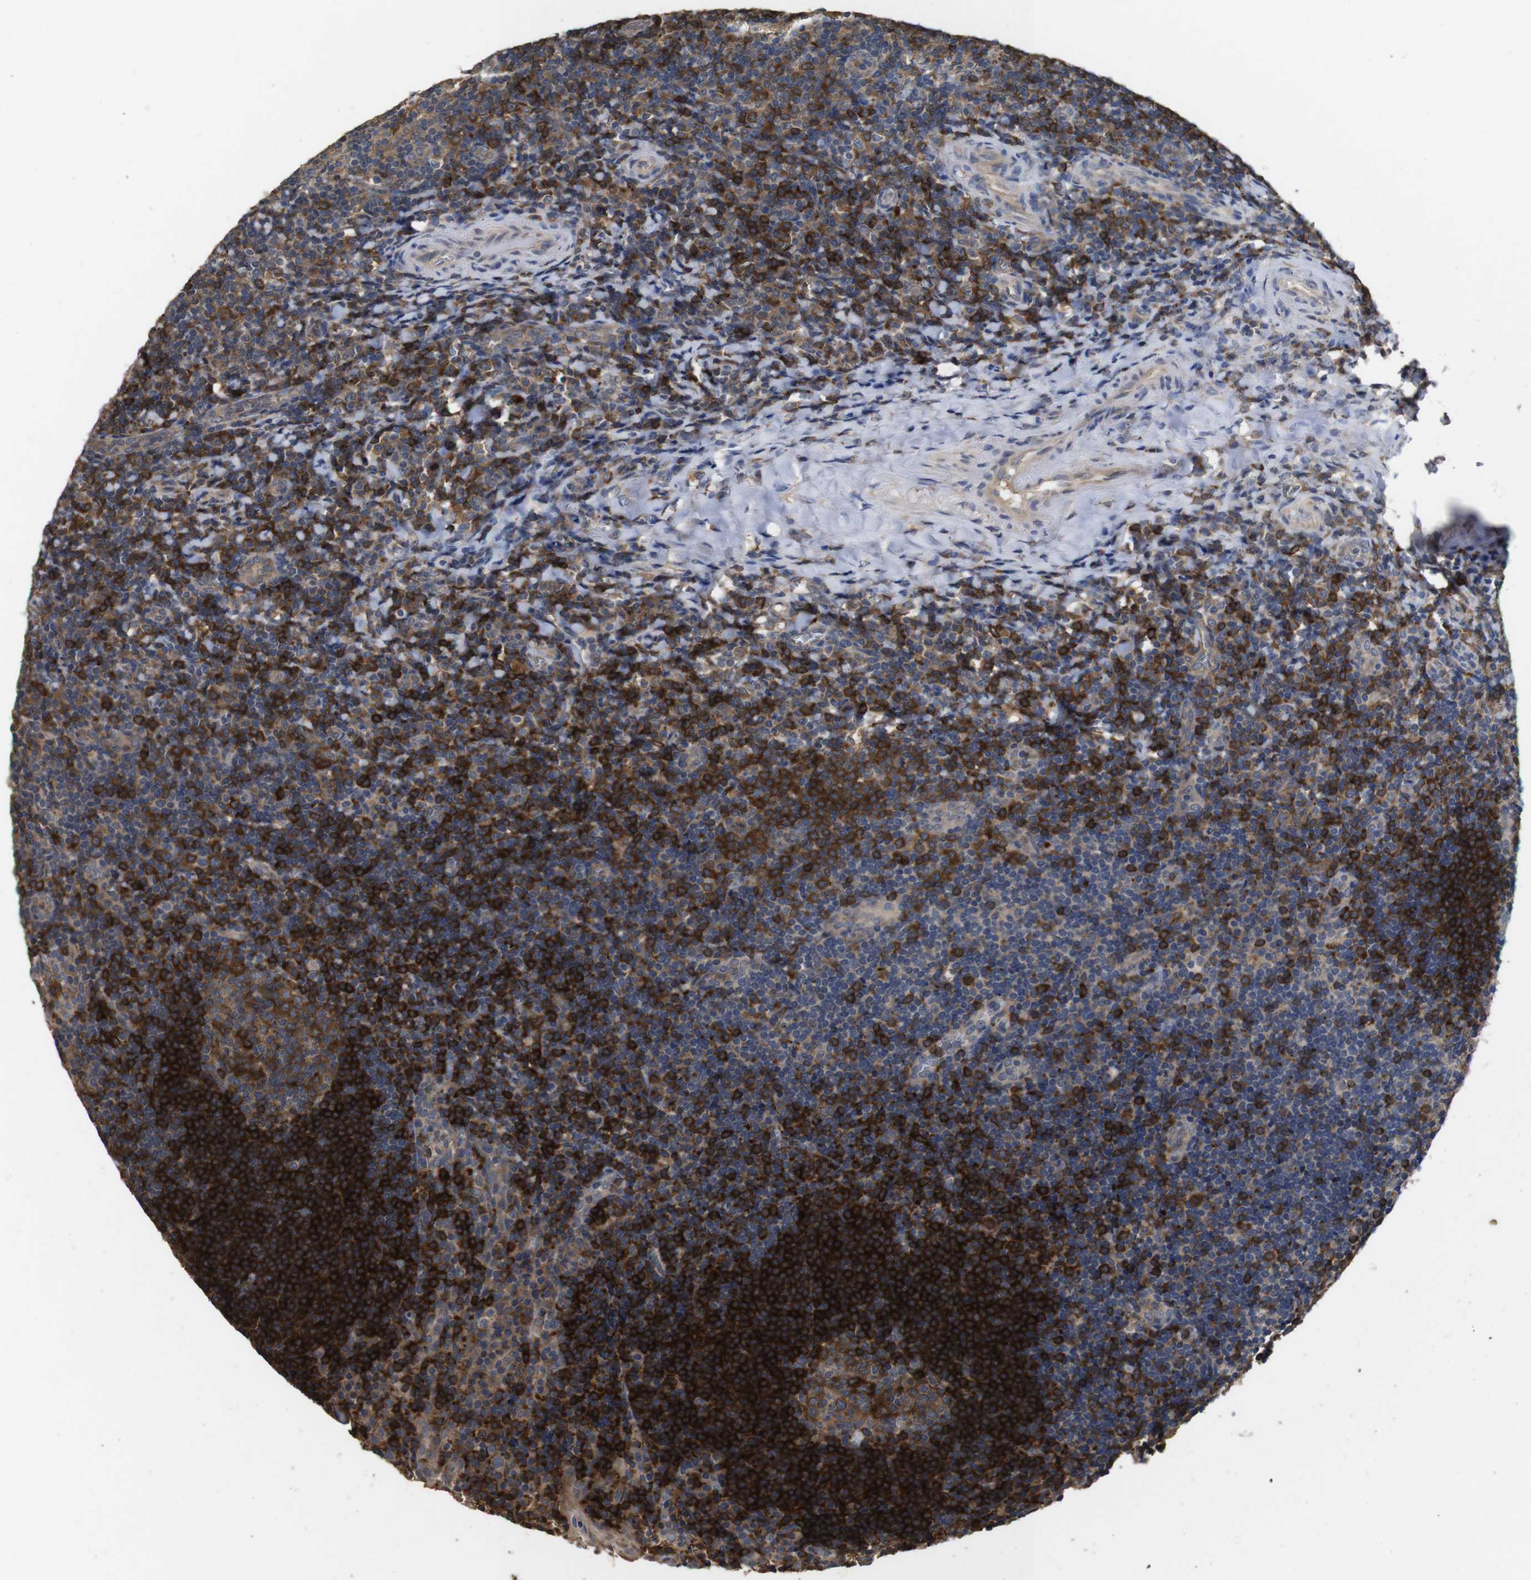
{"staining": {"intensity": "moderate", "quantity": ">75%", "location": "cytoplasmic/membranous"}, "tissue": "tonsil", "cell_type": "Germinal center cells", "image_type": "normal", "snomed": [{"axis": "morphology", "description": "Normal tissue, NOS"}, {"axis": "topography", "description": "Tonsil"}], "caption": "High-magnification brightfield microscopy of unremarkable tonsil stained with DAB (3,3'-diaminobenzidine) (brown) and counterstained with hematoxylin (blue). germinal center cells exhibit moderate cytoplasmic/membranous expression is appreciated in approximately>75% of cells.", "gene": "ARHGAP24", "patient": {"sex": "male", "age": 37}}